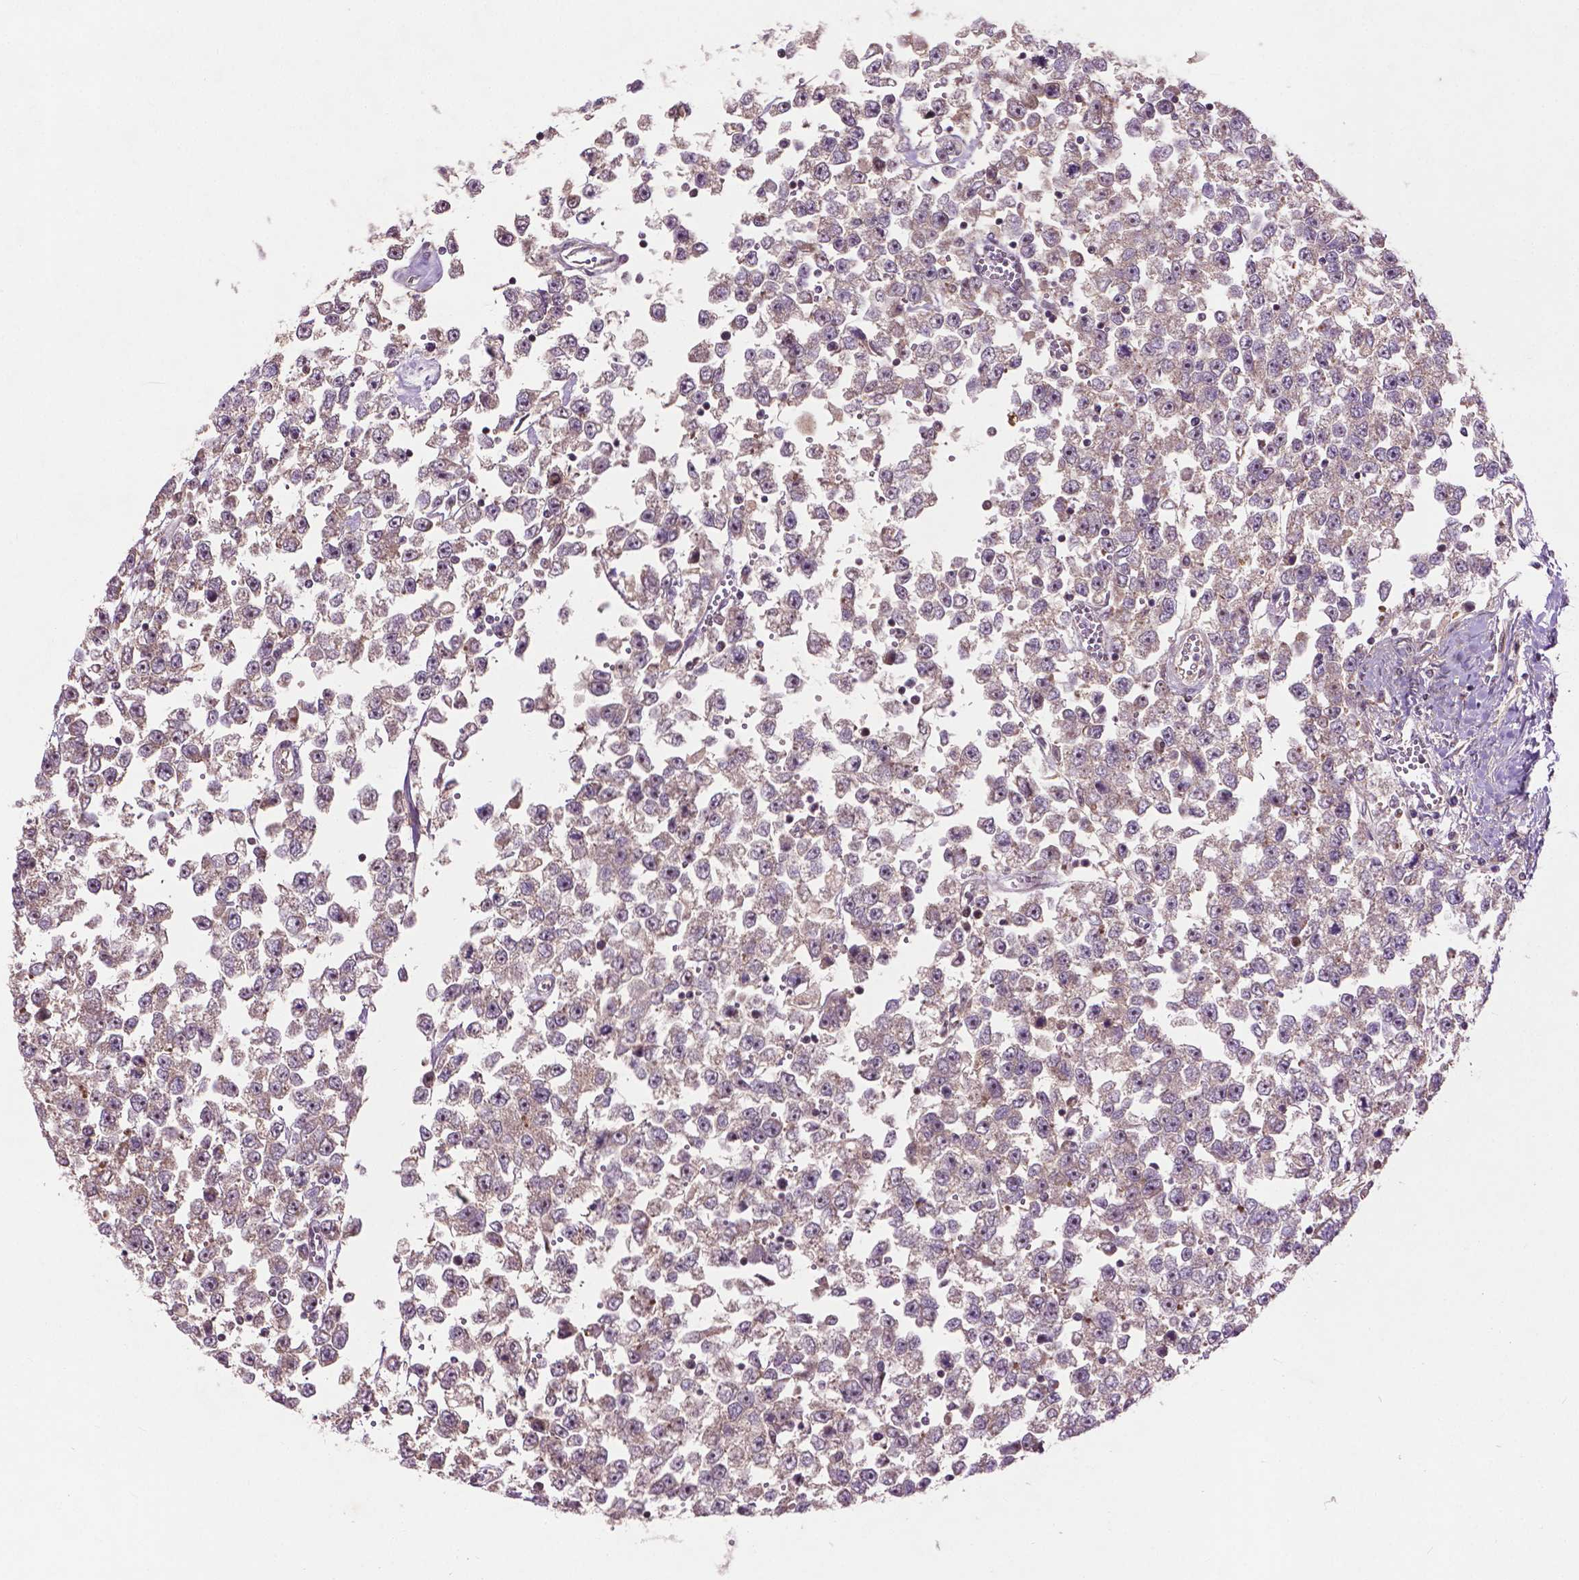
{"staining": {"intensity": "moderate", "quantity": "25%-75%", "location": "cytoplasmic/membranous"}, "tissue": "testis cancer", "cell_type": "Tumor cells", "image_type": "cancer", "snomed": [{"axis": "morphology", "description": "Seminoma, NOS"}, {"axis": "topography", "description": "Testis"}], "caption": "Testis cancer (seminoma) stained with a brown dye displays moderate cytoplasmic/membranous positive staining in about 25%-75% of tumor cells.", "gene": "B3GALNT2", "patient": {"sex": "male", "age": 34}}